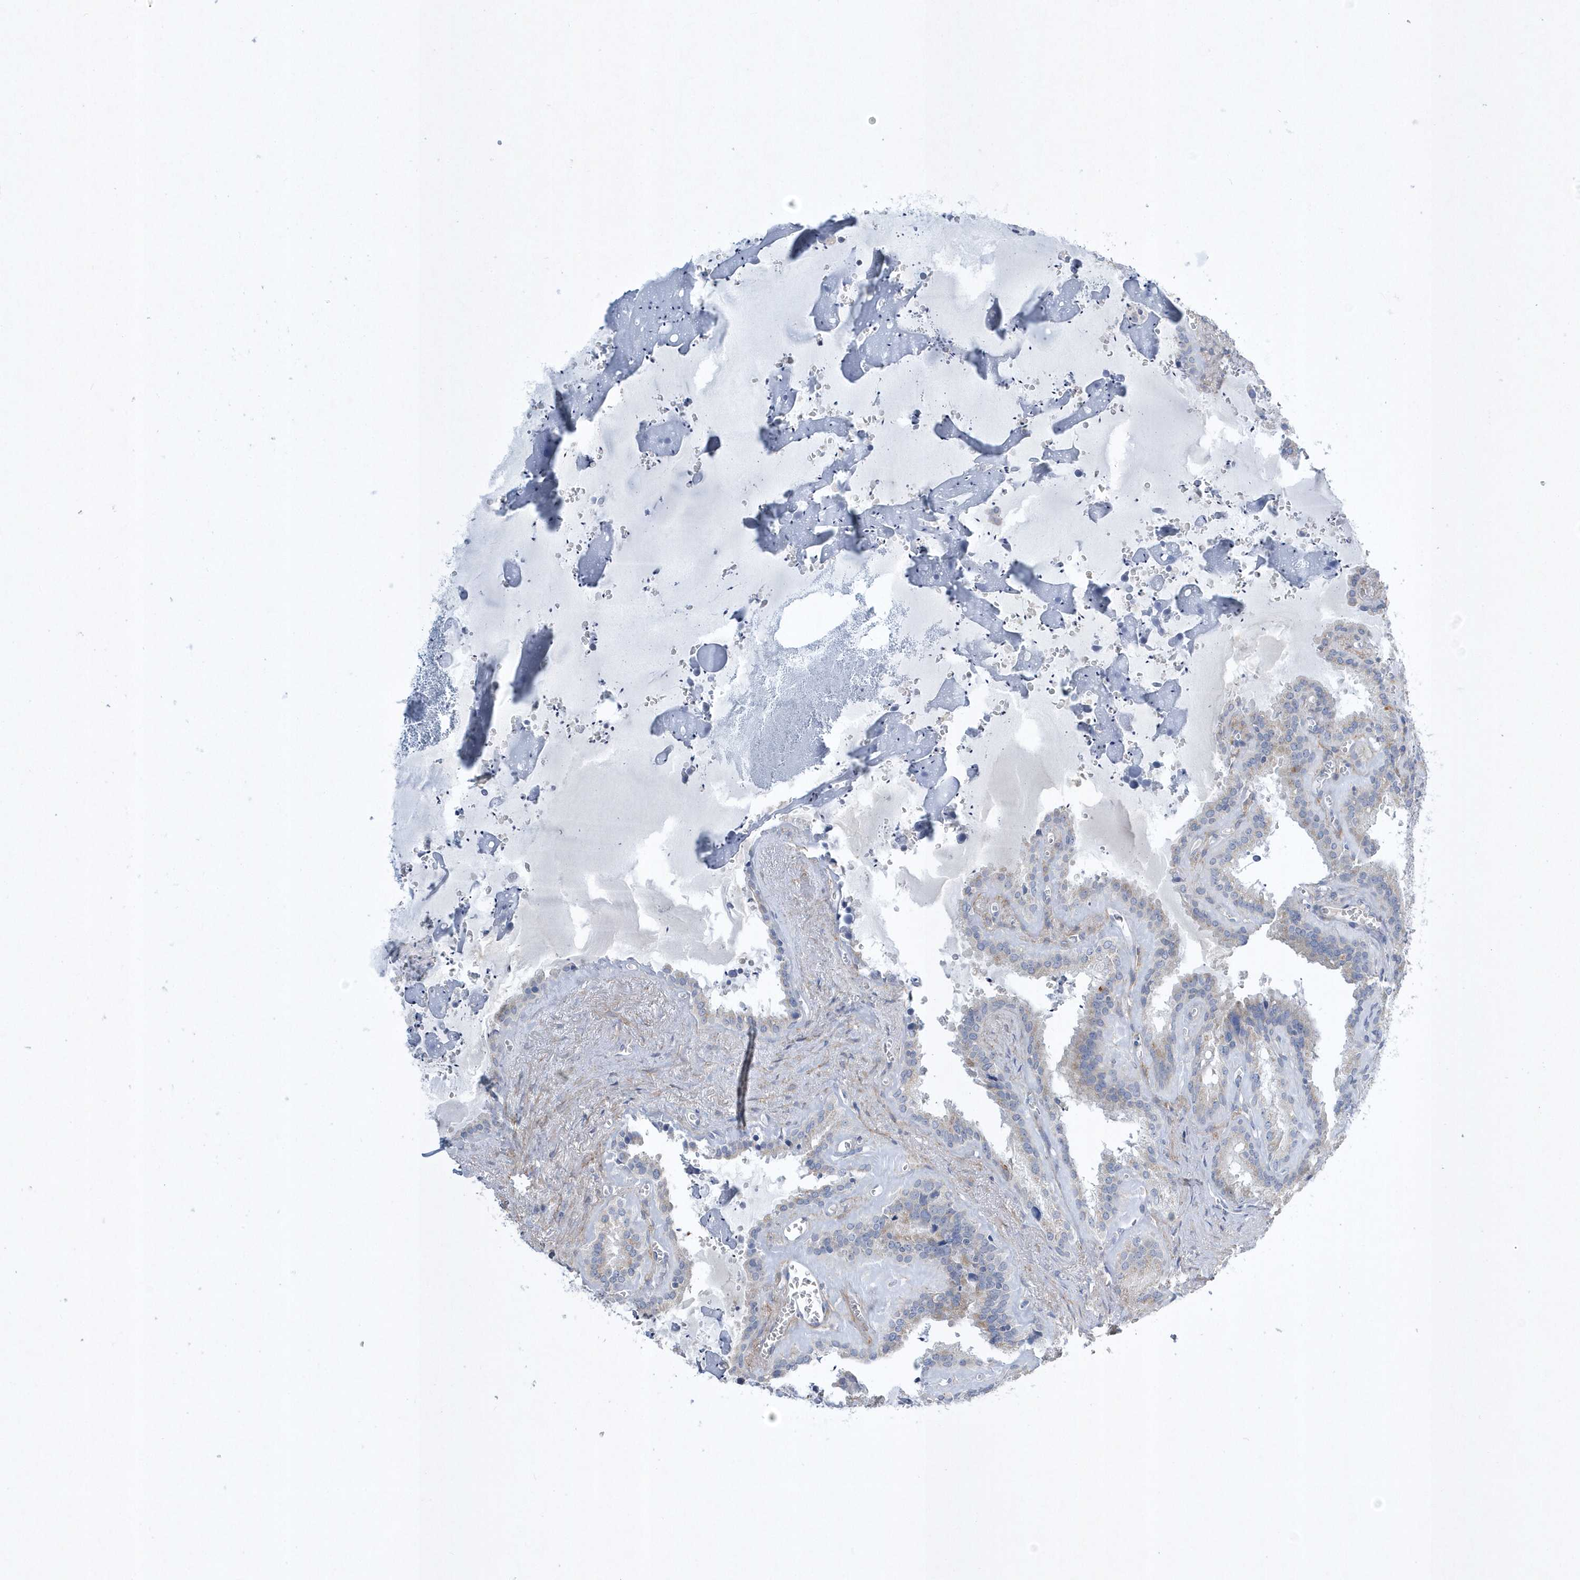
{"staining": {"intensity": "weak", "quantity": "25%-75%", "location": "cytoplasmic/membranous"}, "tissue": "seminal vesicle", "cell_type": "Glandular cells", "image_type": "normal", "snomed": [{"axis": "morphology", "description": "Normal tissue, NOS"}, {"axis": "topography", "description": "Prostate"}, {"axis": "topography", "description": "Seminal veicle"}], "caption": "This is a micrograph of immunohistochemistry (IHC) staining of unremarkable seminal vesicle, which shows weak expression in the cytoplasmic/membranous of glandular cells.", "gene": "SPATA18", "patient": {"sex": "male", "age": 59}}